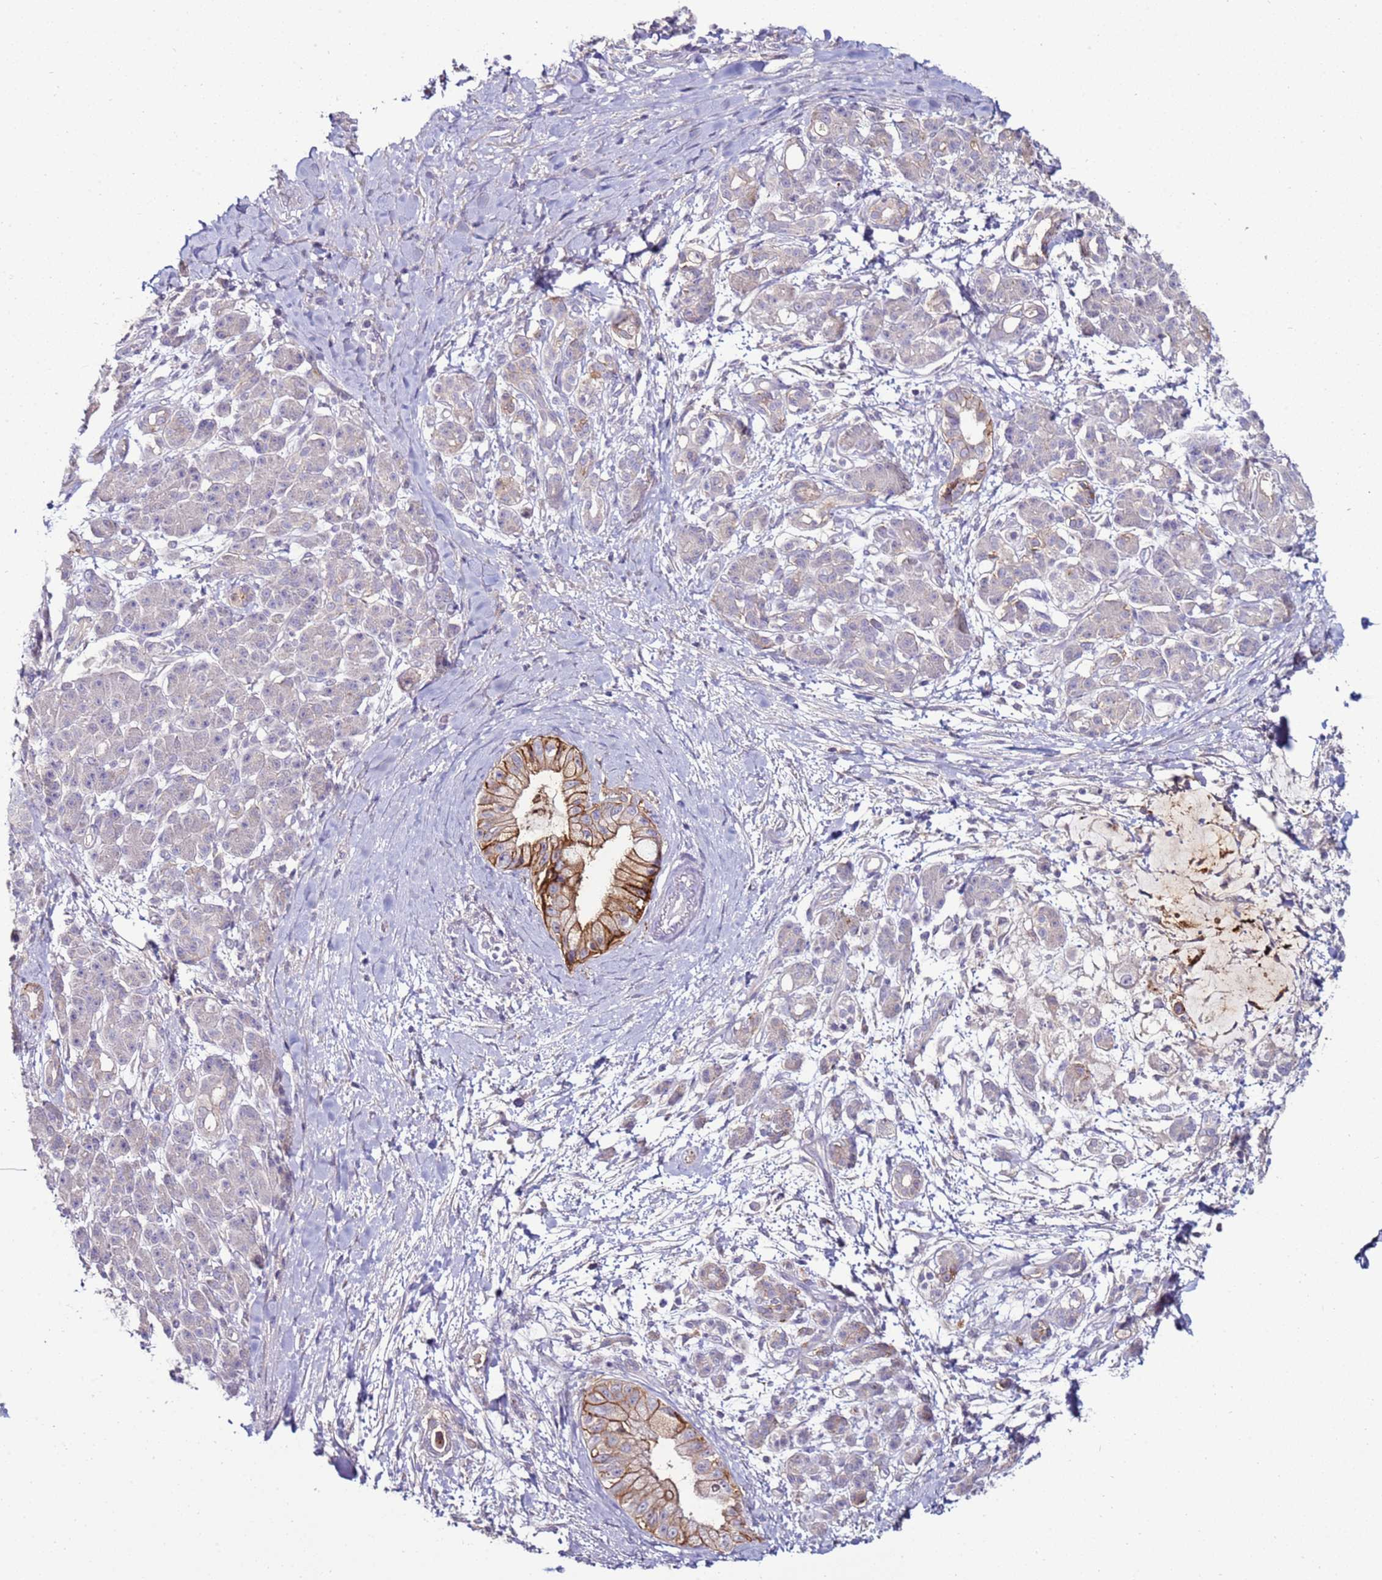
{"staining": {"intensity": "strong", "quantity": "25%-75%", "location": "cytoplasmic/membranous"}, "tissue": "pancreatic cancer", "cell_type": "Tumor cells", "image_type": "cancer", "snomed": [{"axis": "morphology", "description": "Adenocarcinoma, NOS"}, {"axis": "topography", "description": "Pancreas"}], "caption": "Immunohistochemistry histopathology image of neoplastic tissue: human pancreatic cancer (adenocarcinoma) stained using IHC reveals high levels of strong protein expression localized specifically in the cytoplasmic/membranous of tumor cells, appearing as a cytoplasmic/membranous brown color.", "gene": "GPN3", "patient": {"sex": "male", "age": 48}}